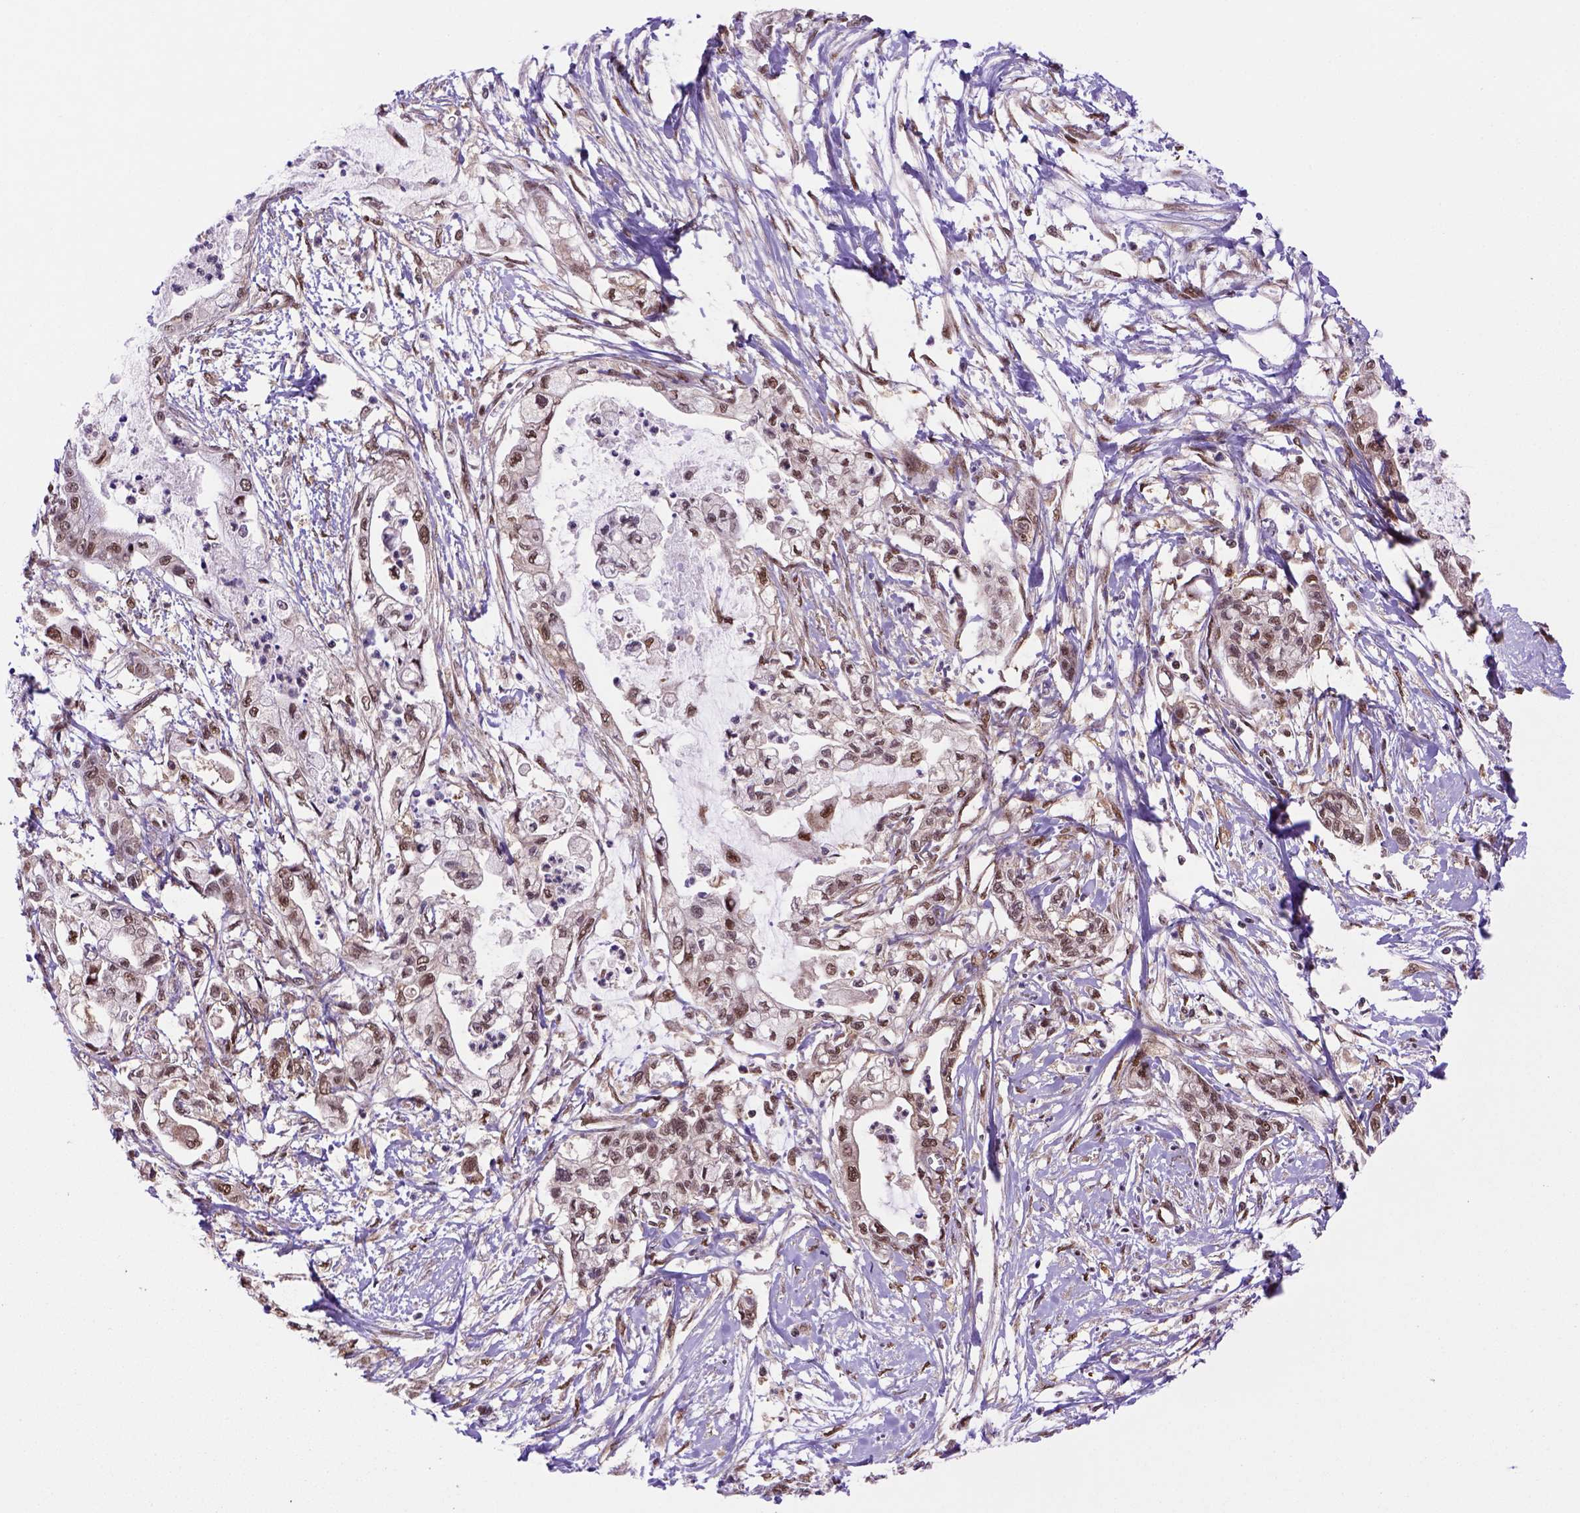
{"staining": {"intensity": "moderate", "quantity": ">75%", "location": "nuclear"}, "tissue": "pancreatic cancer", "cell_type": "Tumor cells", "image_type": "cancer", "snomed": [{"axis": "morphology", "description": "Adenocarcinoma, NOS"}, {"axis": "topography", "description": "Pancreas"}], "caption": "There is medium levels of moderate nuclear positivity in tumor cells of pancreatic cancer (adenocarcinoma), as demonstrated by immunohistochemical staining (brown color).", "gene": "PSMC2", "patient": {"sex": "male", "age": 54}}